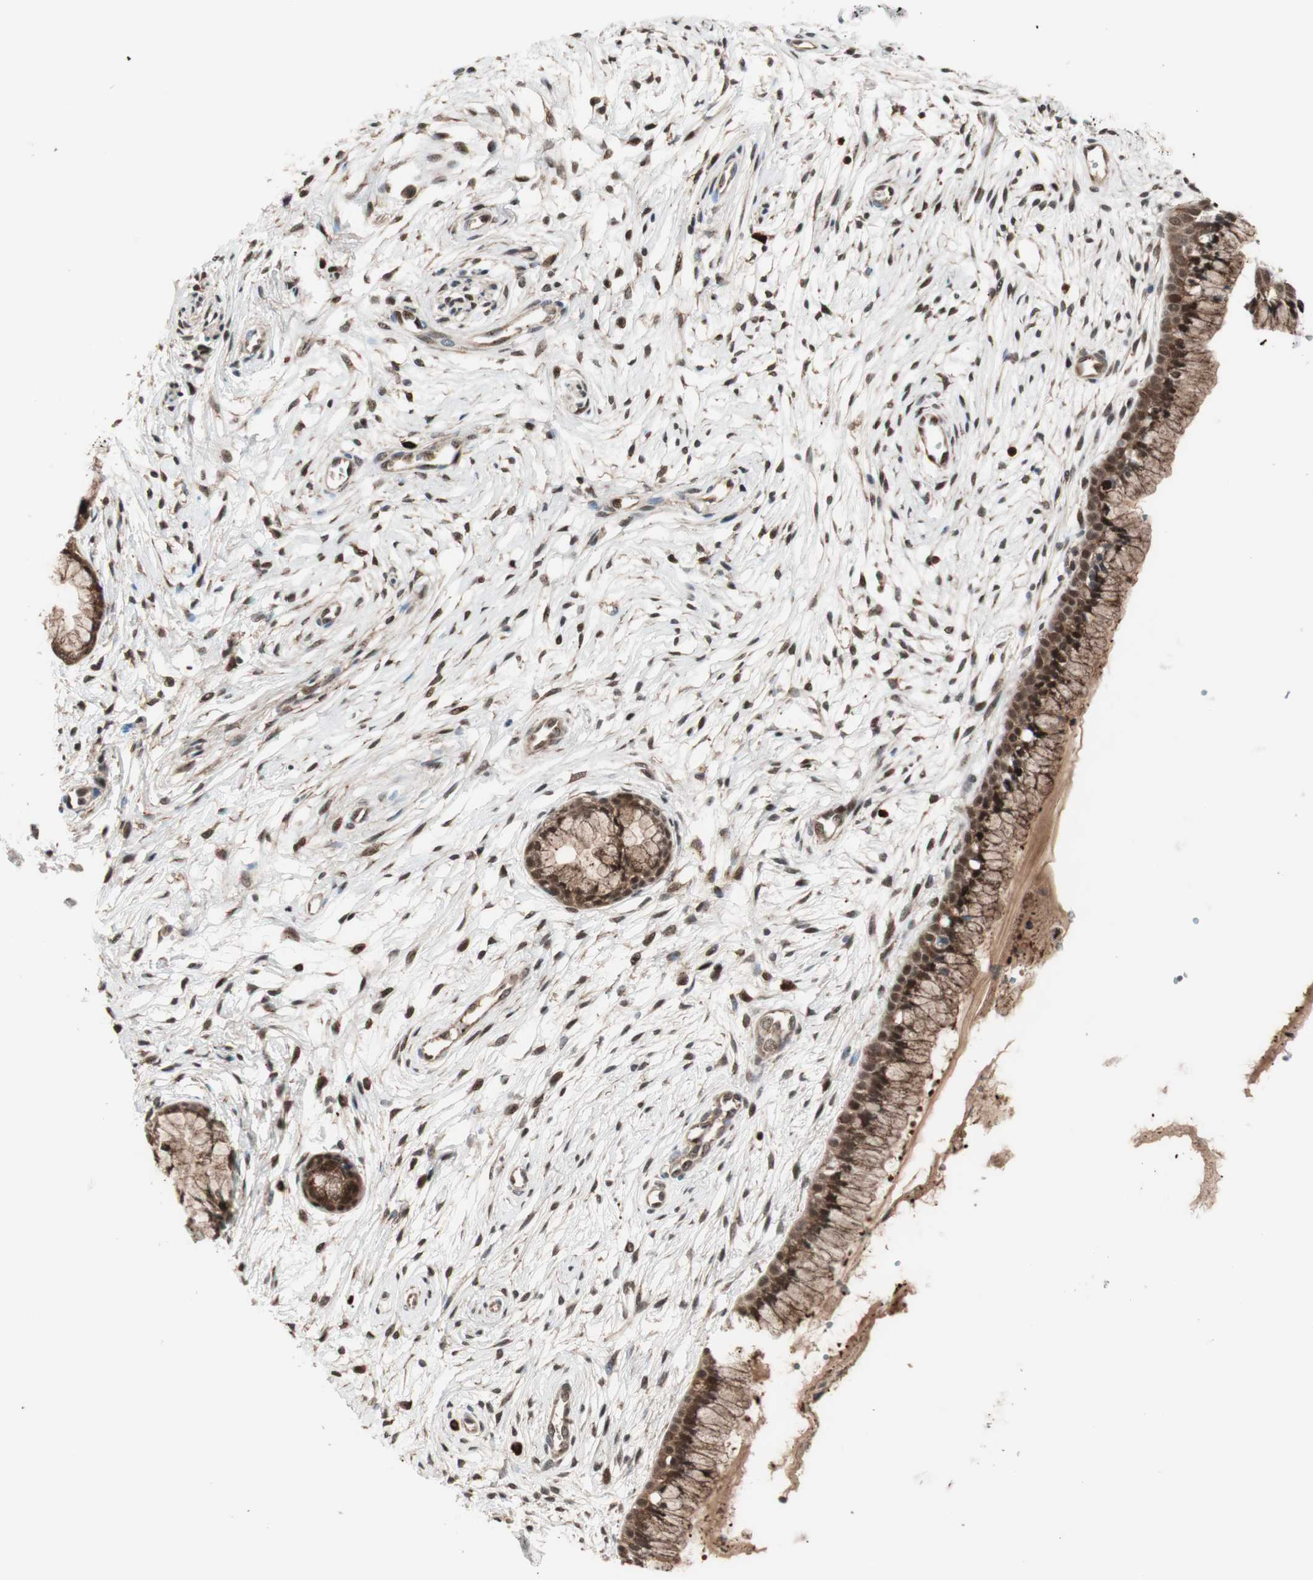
{"staining": {"intensity": "strong", "quantity": ">75%", "location": "cytoplasmic/membranous,nuclear"}, "tissue": "cervix", "cell_type": "Glandular cells", "image_type": "normal", "snomed": [{"axis": "morphology", "description": "Normal tissue, NOS"}, {"axis": "topography", "description": "Cervix"}], "caption": "Strong cytoplasmic/membranous,nuclear expression for a protein is present in about >75% of glandular cells of benign cervix using immunohistochemistry.", "gene": "PRKG2", "patient": {"sex": "female", "age": 39}}